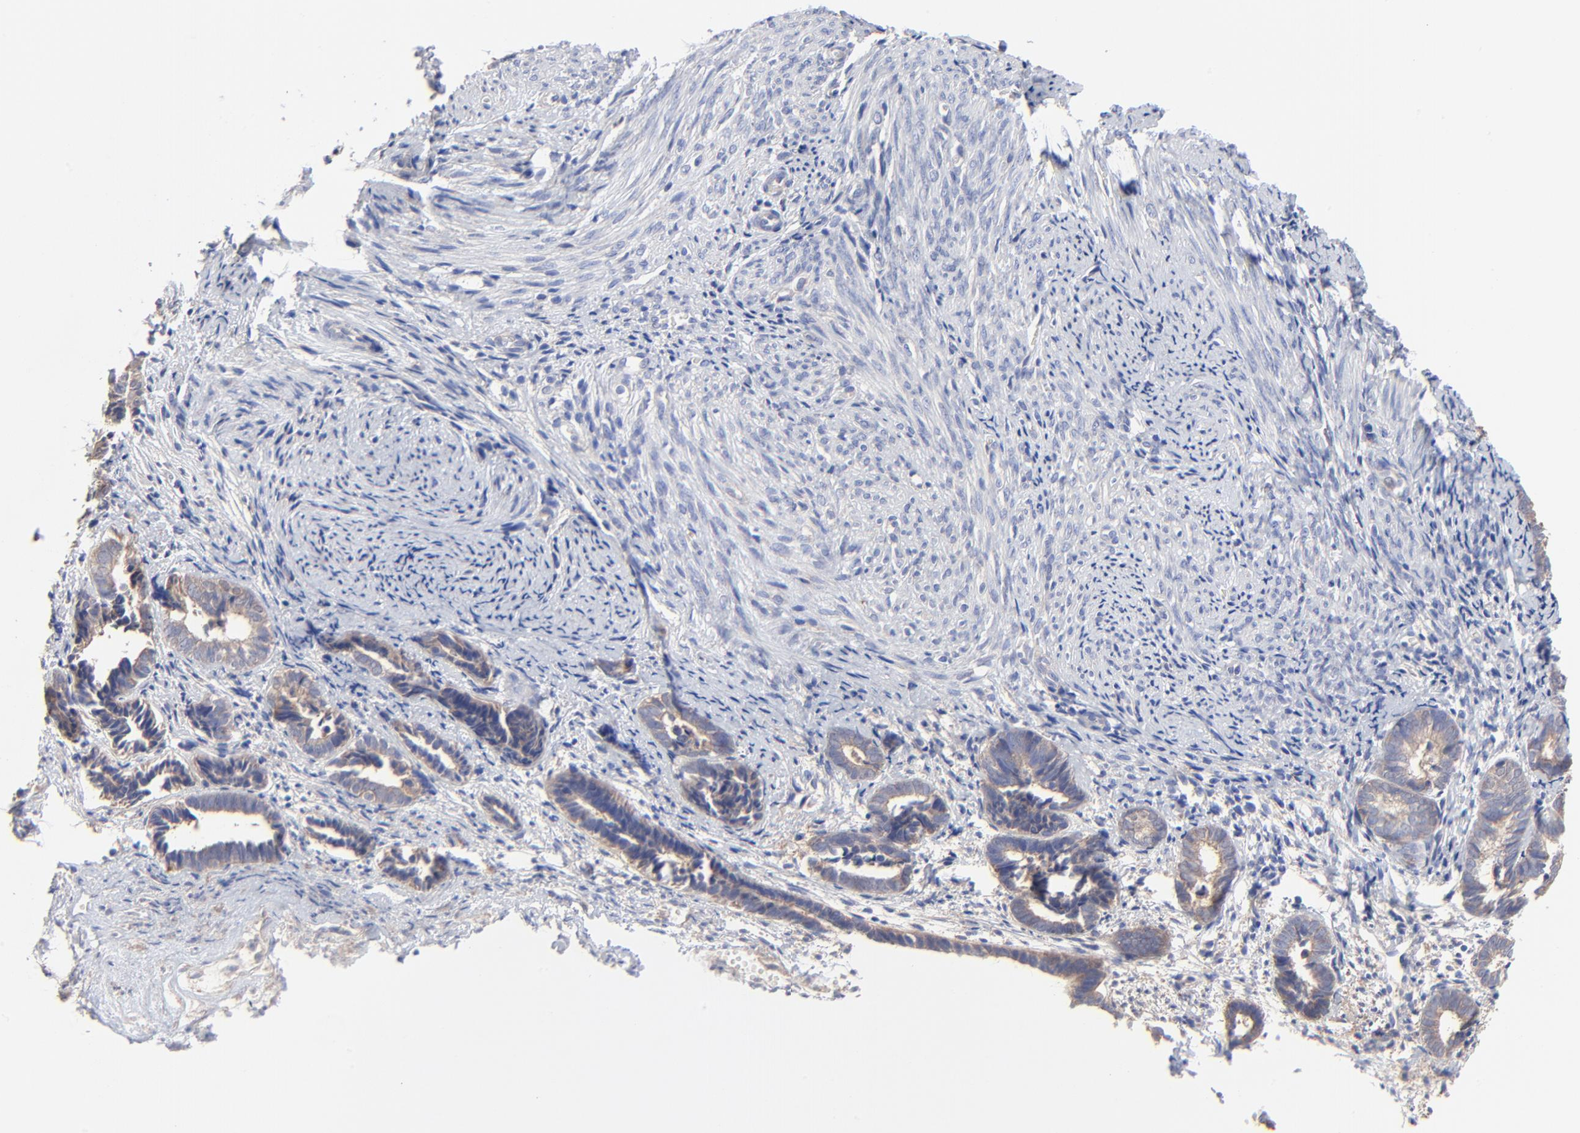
{"staining": {"intensity": "negative", "quantity": "none", "location": "none"}, "tissue": "endometrium", "cell_type": "Cells in endometrial stroma", "image_type": "normal", "snomed": [{"axis": "morphology", "description": "Normal tissue, NOS"}, {"axis": "topography", "description": "Smooth muscle"}, {"axis": "topography", "description": "Endometrium"}], "caption": "DAB immunohistochemical staining of normal endometrium reveals no significant positivity in cells in endometrial stroma.", "gene": "PPFIBP2", "patient": {"sex": "female", "age": 57}}